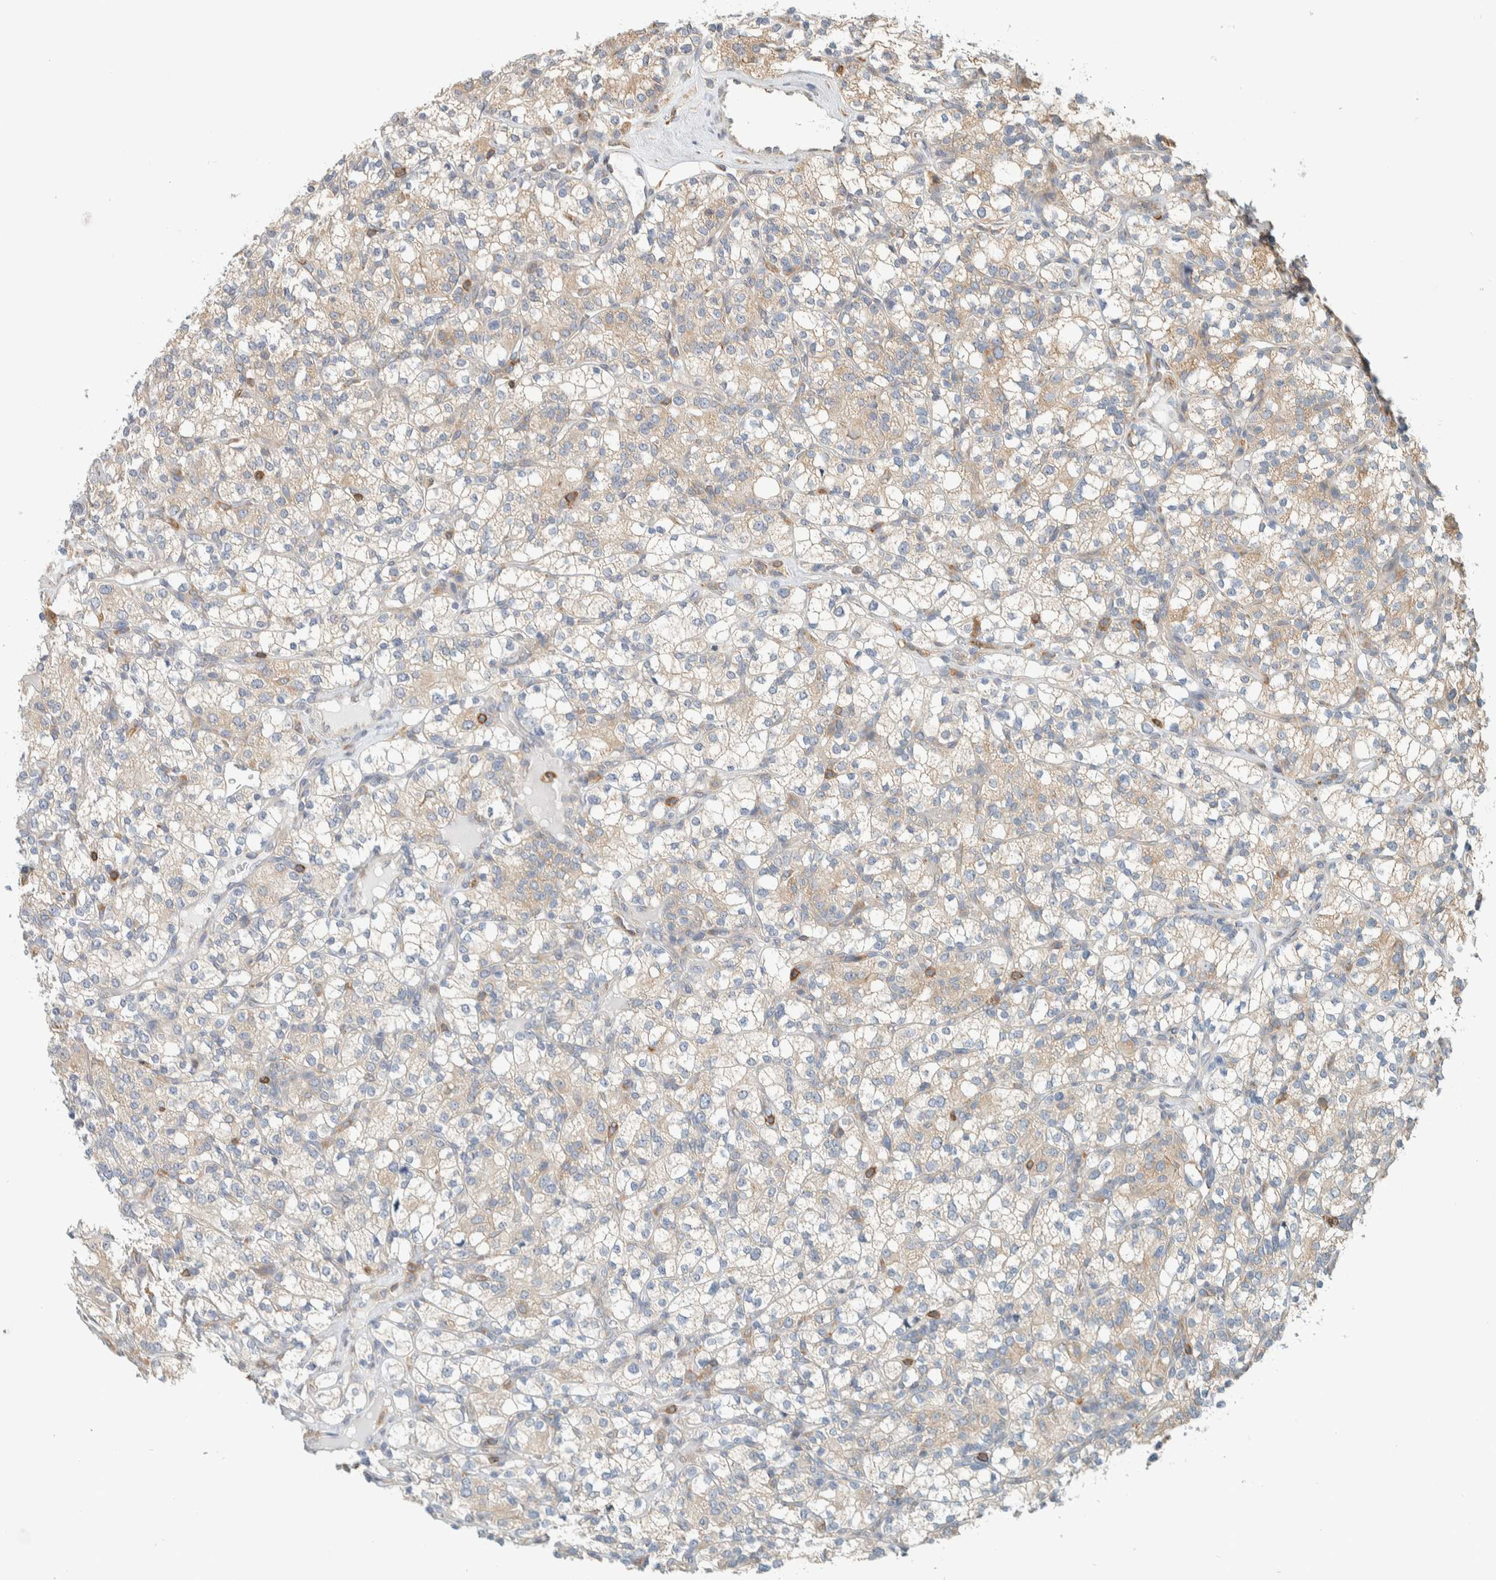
{"staining": {"intensity": "weak", "quantity": "25%-75%", "location": "cytoplasmic/membranous"}, "tissue": "renal cancer", "cell_type": "Tumor cells", "image_type": "cancer", "snomed": [{"axis": "morphology", "description": "Adenocarcinoma, NOS"}, {"axis": "topography", "description": "Kidney"}], "caption": "A brown stain shows weak cytoplasmic/membranous staining of a protein in human adenocarcinoma (renal) tumor cells.", "gene": "CCDC57", "patient": {"sex": "male", "age": 77}}